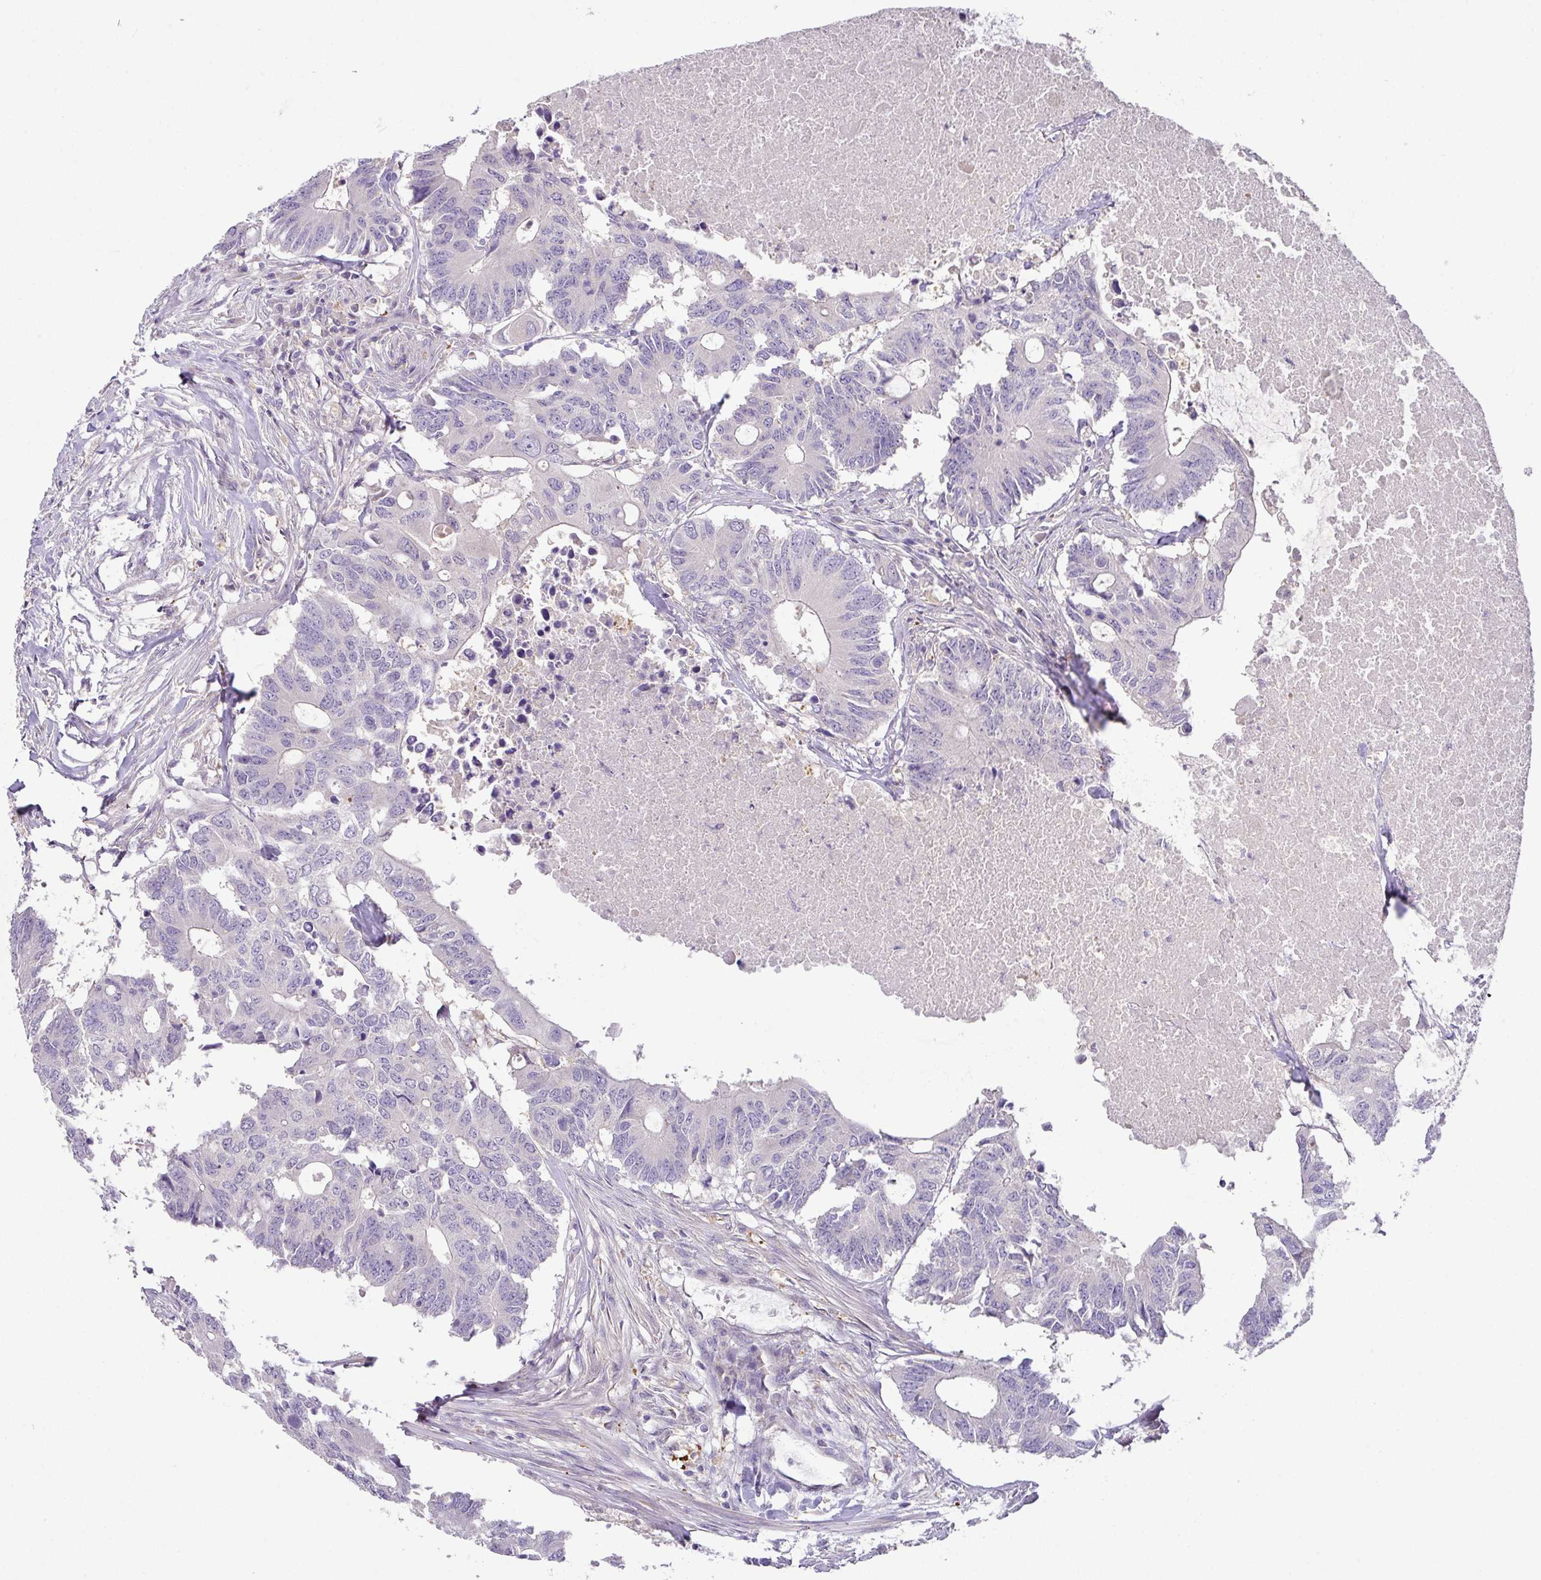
{"staining": {"intensity": "negative", "quantity": "none", "location": "none"}, "tissue": "colorectal cancer", "cell_type": "Tumor cells", "image_type": "cancer", "snomed": [{"axis": "morphology", "description": "Adenocarcinoma, NOS"}, {"axis": "topography", "description": "Colon"}], "caption": "Colorectal cancer was stained to show a protein in brown. There is no significant positivity in tumor cells. Nuclei are stained in blue.", "gene": "HOXC13", "patient": {"sex": "male", "age": 71}}